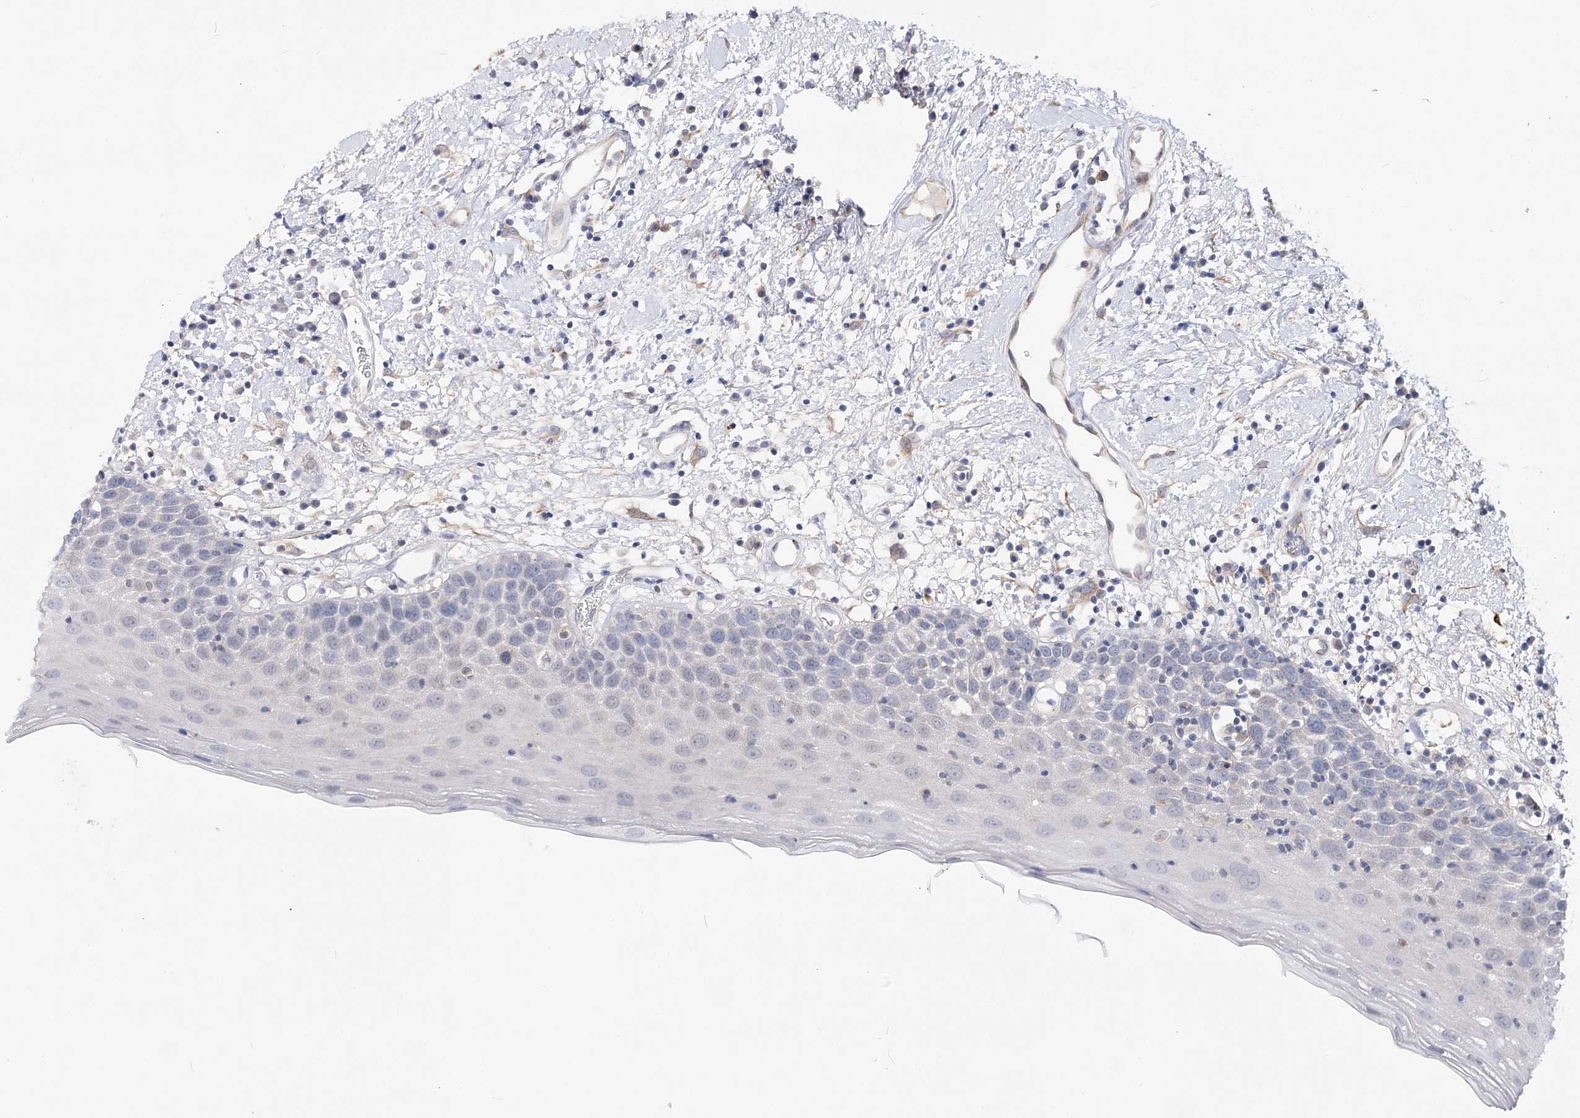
{"staining": {"intensity": "negative", "quantity": "none", "location": "none"}, "tissue": "oral mucosa", "cell_type": "Squamous epithelial cells", "image_type": "normal", "snomed": [{"axis": "morphology", "description": "Normal tissue, NOS"}, {"axis": "topography", "description": "Oral tissue"}], "caption": "IHC image of benign oral mucosa: oral mucosa stained with DAB reveals no significant protein staining in squamous epithelial cells.", "gene": "ATP10B", "patient": {"sex": "male", "age": 74}}